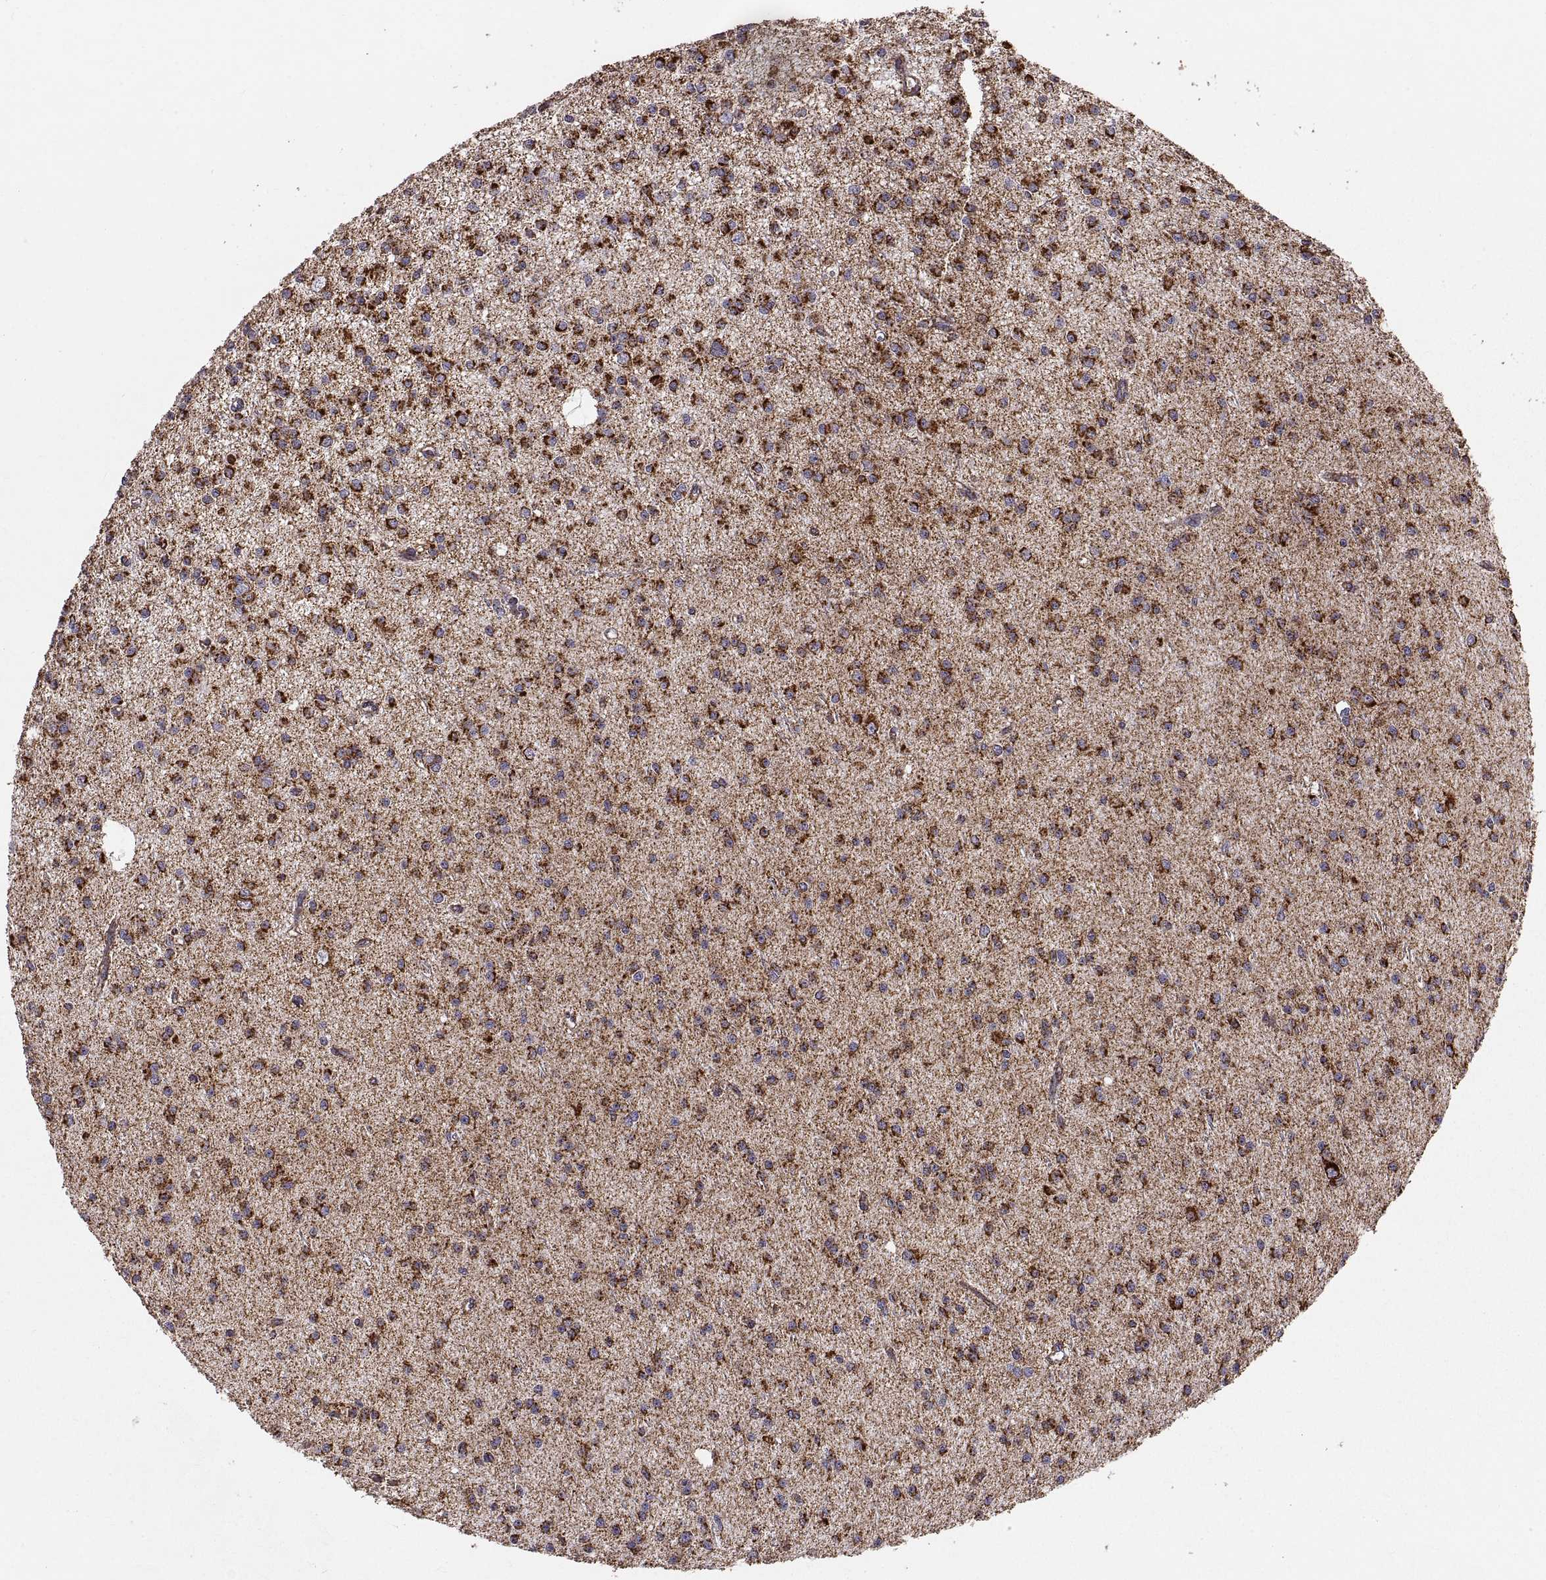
{"staining": {"intensity": "strong", "quantity": ">75%", "location": "cytoplasmic/membranous"}, "tissue": "glioma", "cell_type": "Tumor cells", "image_type": "cancer", "snomed": [{"axis": "morphology", "description": "Glioma, malignant, Low grade"}, {"axis": "topography", "description": "Brain"}], "caption": "Immunohistochemistry (IHC) (DAB) staining of low-grade glioma (malignant) shows strong cytoplasmic/membranous protein positivity in approximately >75% of tumor cells.", "gene": "ARSD", "patient": {"sex": "male", "age": 27}}